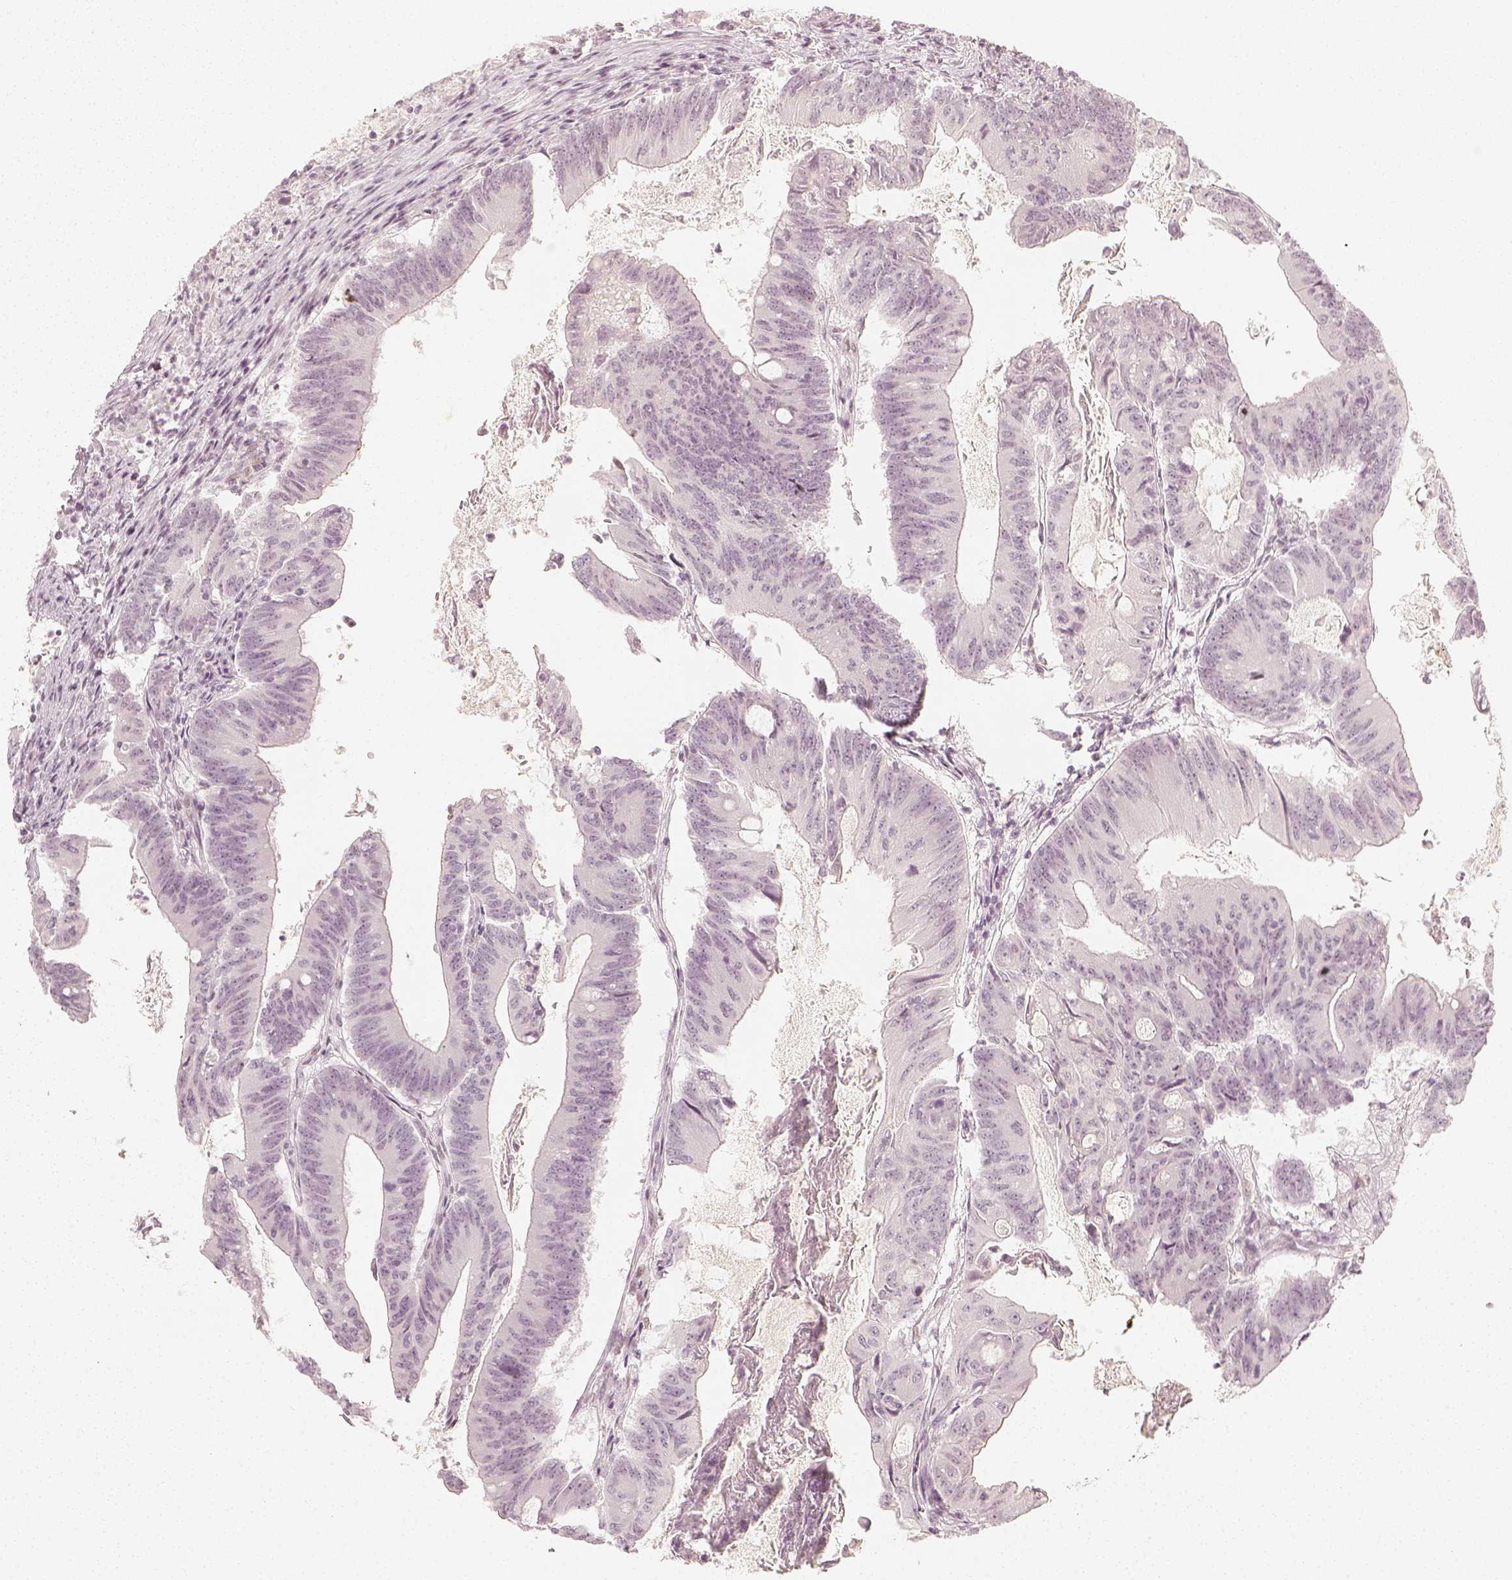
{"staining": {"intensity": "negative", "quantity": "none", "location": "none"}, "tissue": "colorectal cancer", "cell_type": "Tumor cells", "image_type": "cancer", "snomed": [{"axis": "morphology", "description": "Adenocarcinoma, NOS"}, {"axis": "topography", "description": "Colon"}], "caption": "This is an IHC photomicrograph of colorectal cancer. There is no staining in tumor cells.", "gene": "KRTAP2-1", "patient": {"sex": "female", "age": 70}}